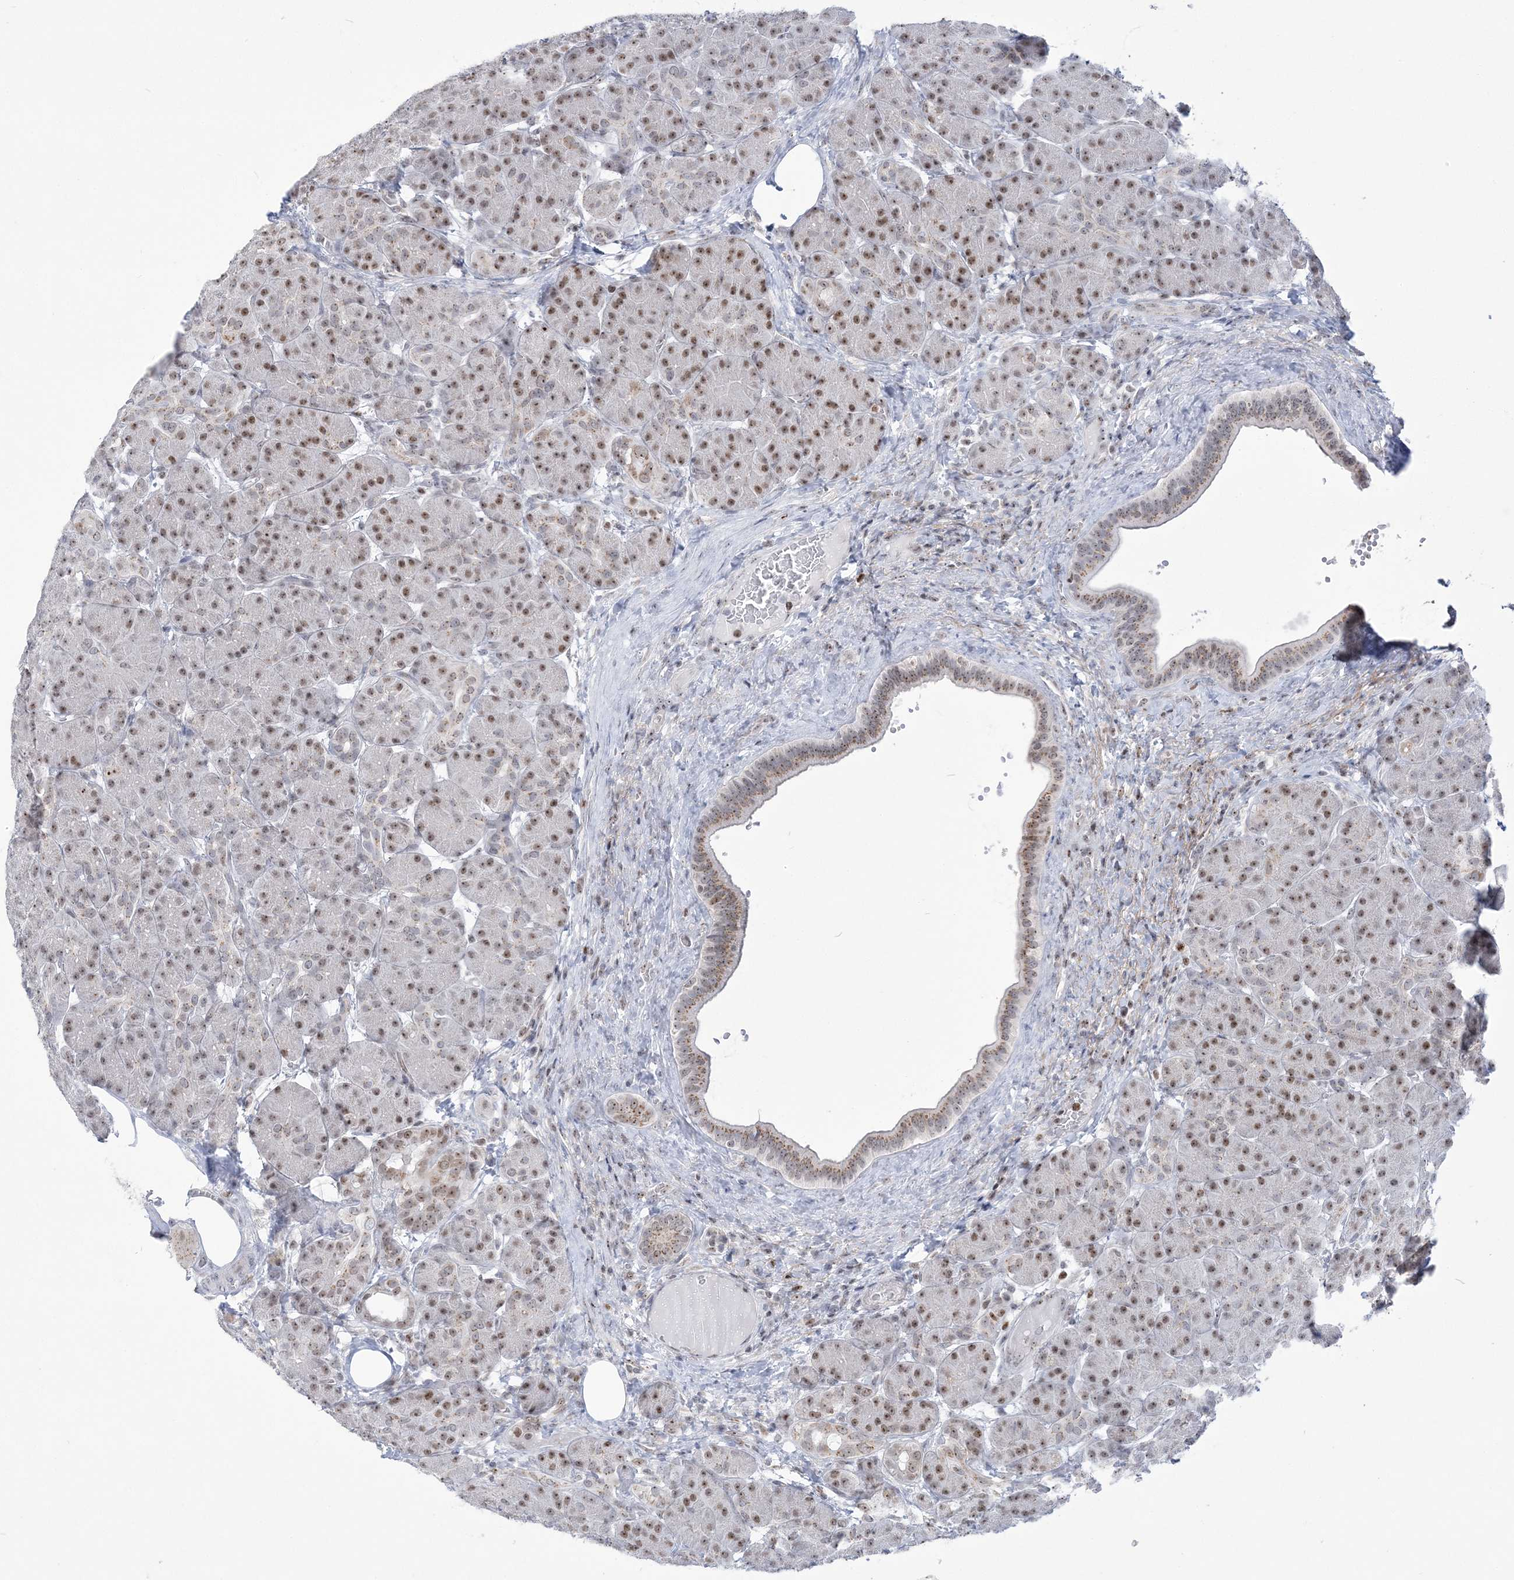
{"staining": {"intensity": "moderate", "quantity": ">75%", "location": "cytoplasmic/membranous,nuclear"}, "tissue": "pancreas", "cell_type": "Exocrine glandular cells", "image_type": "normal", "snomed": [{"axis": "morphology", "description": "Normal tissue, NOS"}, {"axis": "topography", "description": "Pancreas"}], "caption": "Benign pancreas demonstrates moderate cytoplasmic/membranous,nuclear positivity in about >75% of exocrine glandular cells, visualized by immunohistochemistry.", "gene": "DDX21", "patient": {"sex": "male", "age": 63}}